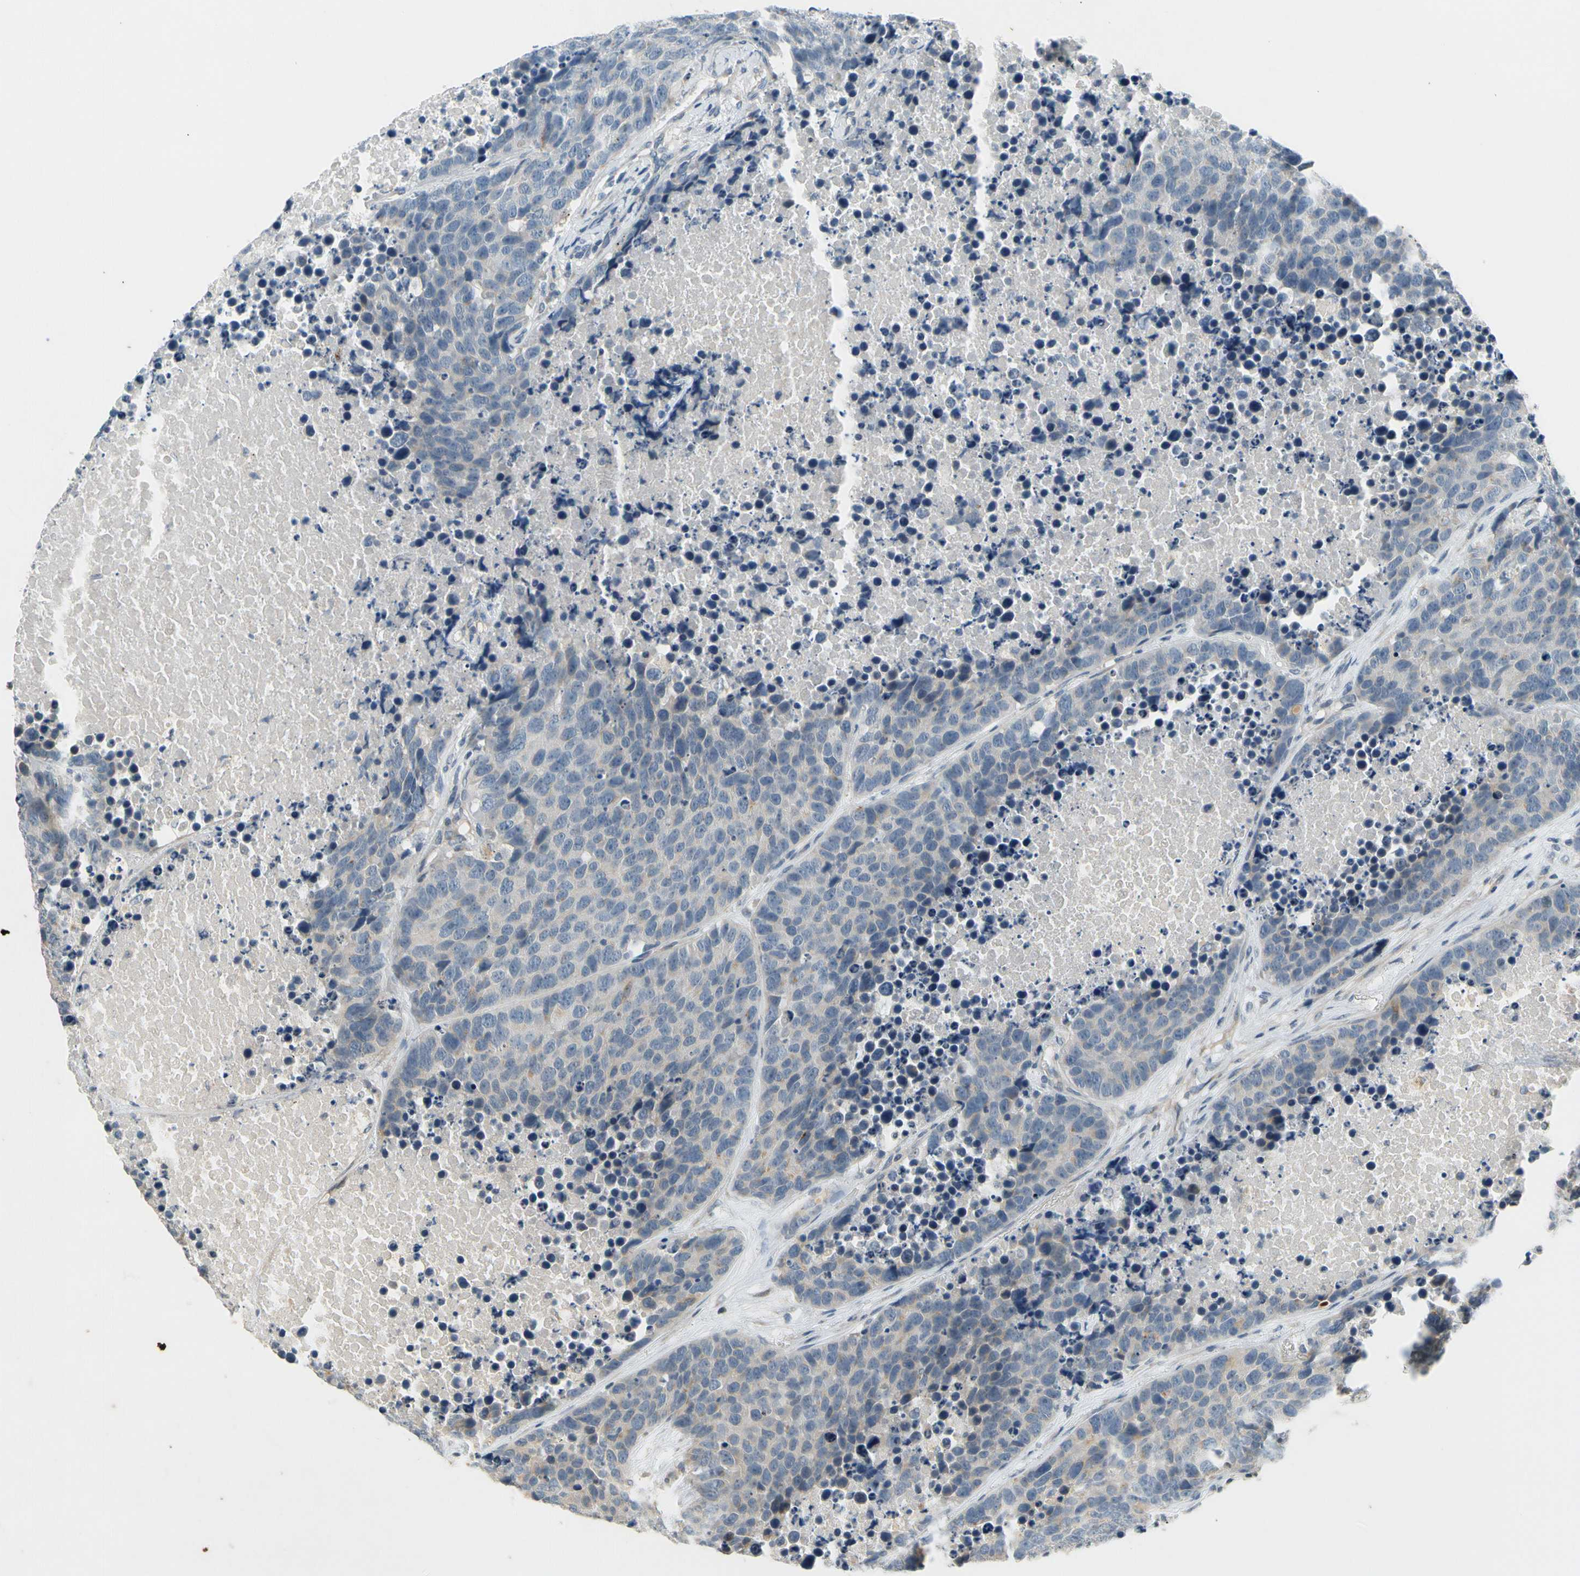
{"staining": {"intensity": "weak", "quantity": ">75%", "location": "cytoplasmic/membranous"}, "tissue": "carcinoid", "cell_type": "Tumor cells", "image_type": "cancer", "snomed": [{"axis": "morphology", "description": "Carcinoid, malignant, NOS"}, {"axis": "topography", "description": "Lung"}], "caption": "A brown stain highlights weak cytoplasmic/membranous positivity of a protein in human carcinoid tumor cells.", "gene": "ATP2C1", "patient": {"sex": "male", "age": 60}}